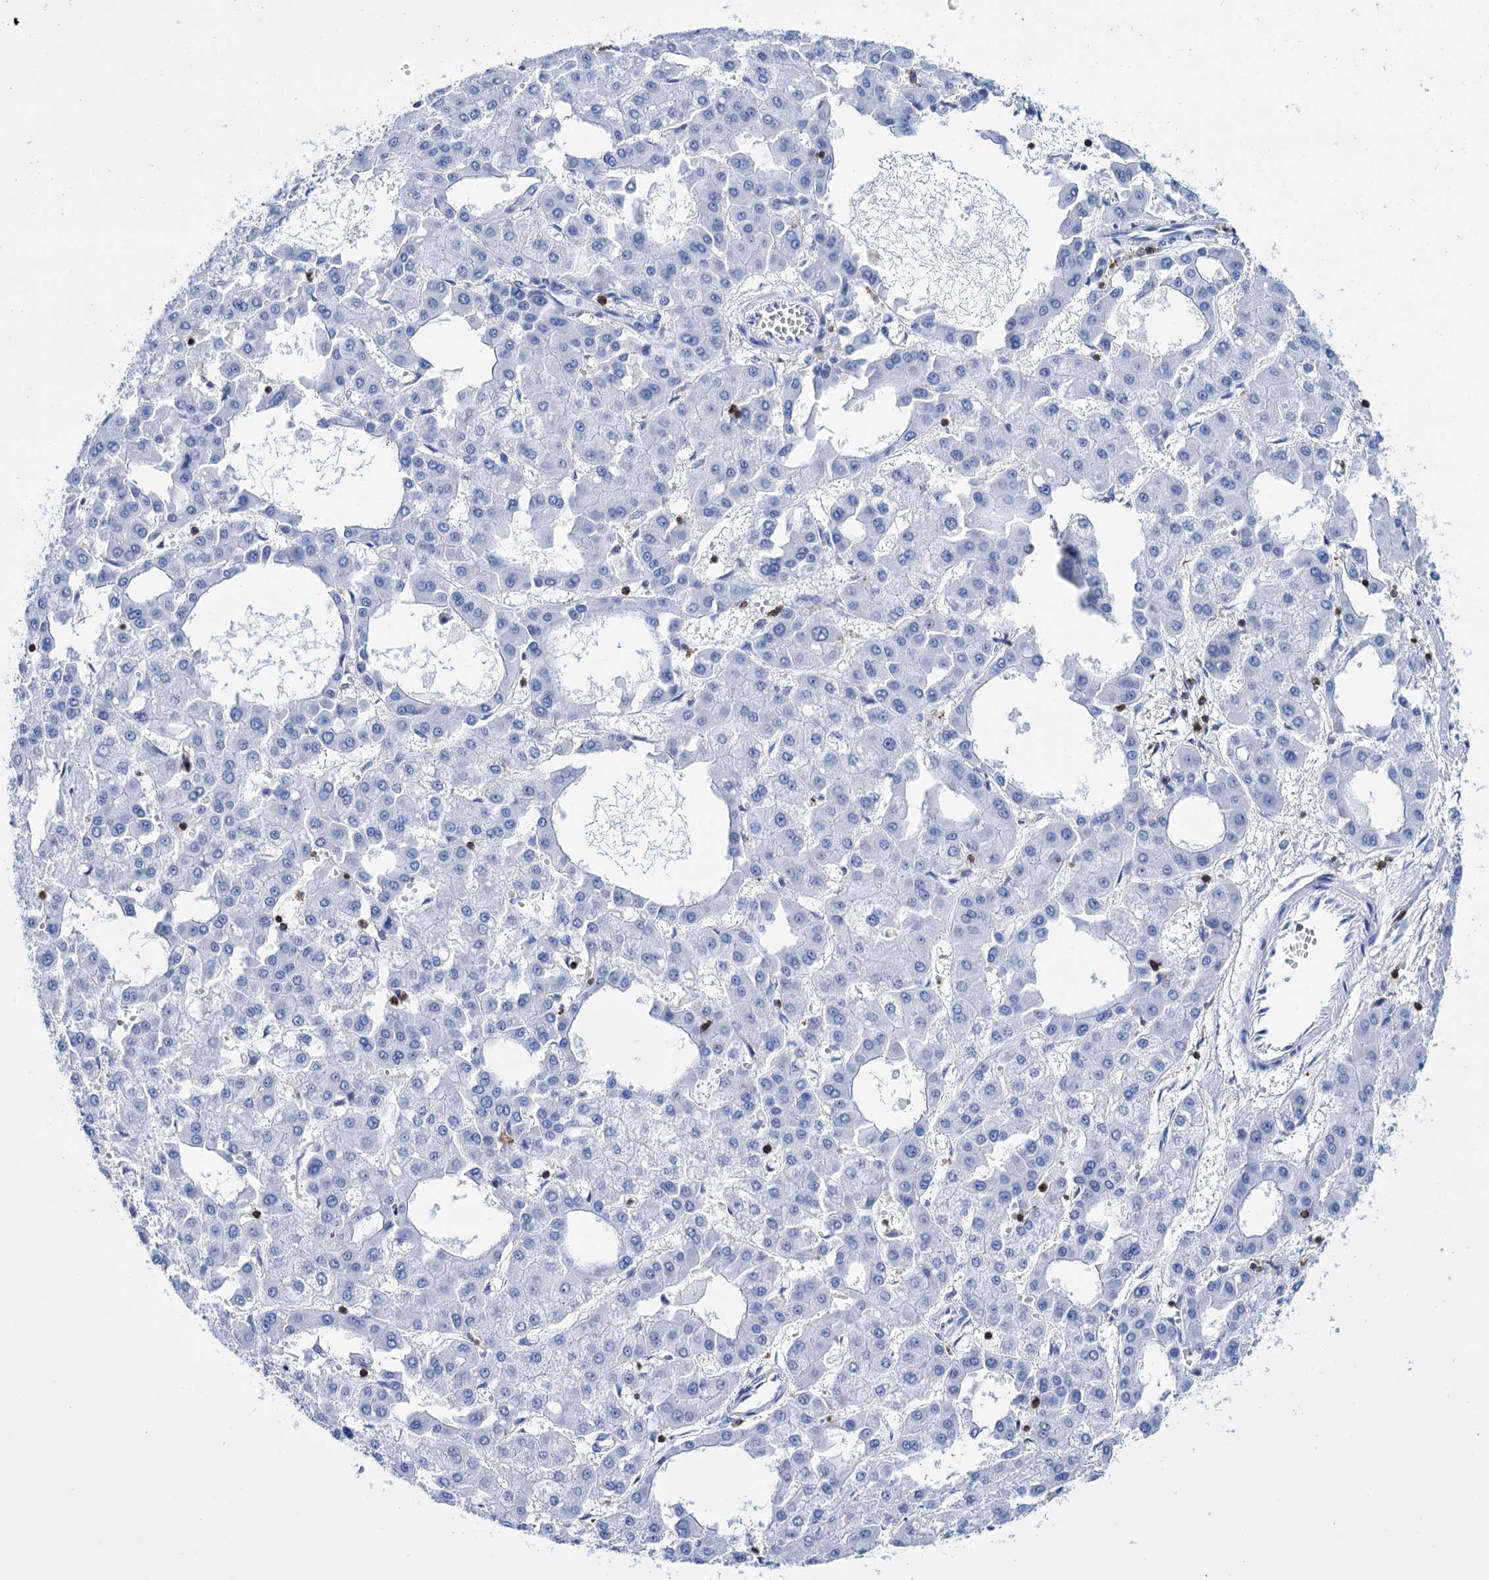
{"staining": {"intensity": "negative", "quantity": "none", "location": "none"}, "tissue": "liver cancer", "cell_type": "Tumor cells", "image_type": "cancer", "snomed": [{"axis": "morphology", "description": "Carcinoma, Hepatocellular, NOS"}, {"axis": "topography", "description": "Liver"}], "caption": "Liver cancer (hepatocellular carcinoma) was stained to show a protein in brown. There is no significant staining in tumor cells.", "gene": "DEF6", "patient": {"sex": "male", "age": 47}}